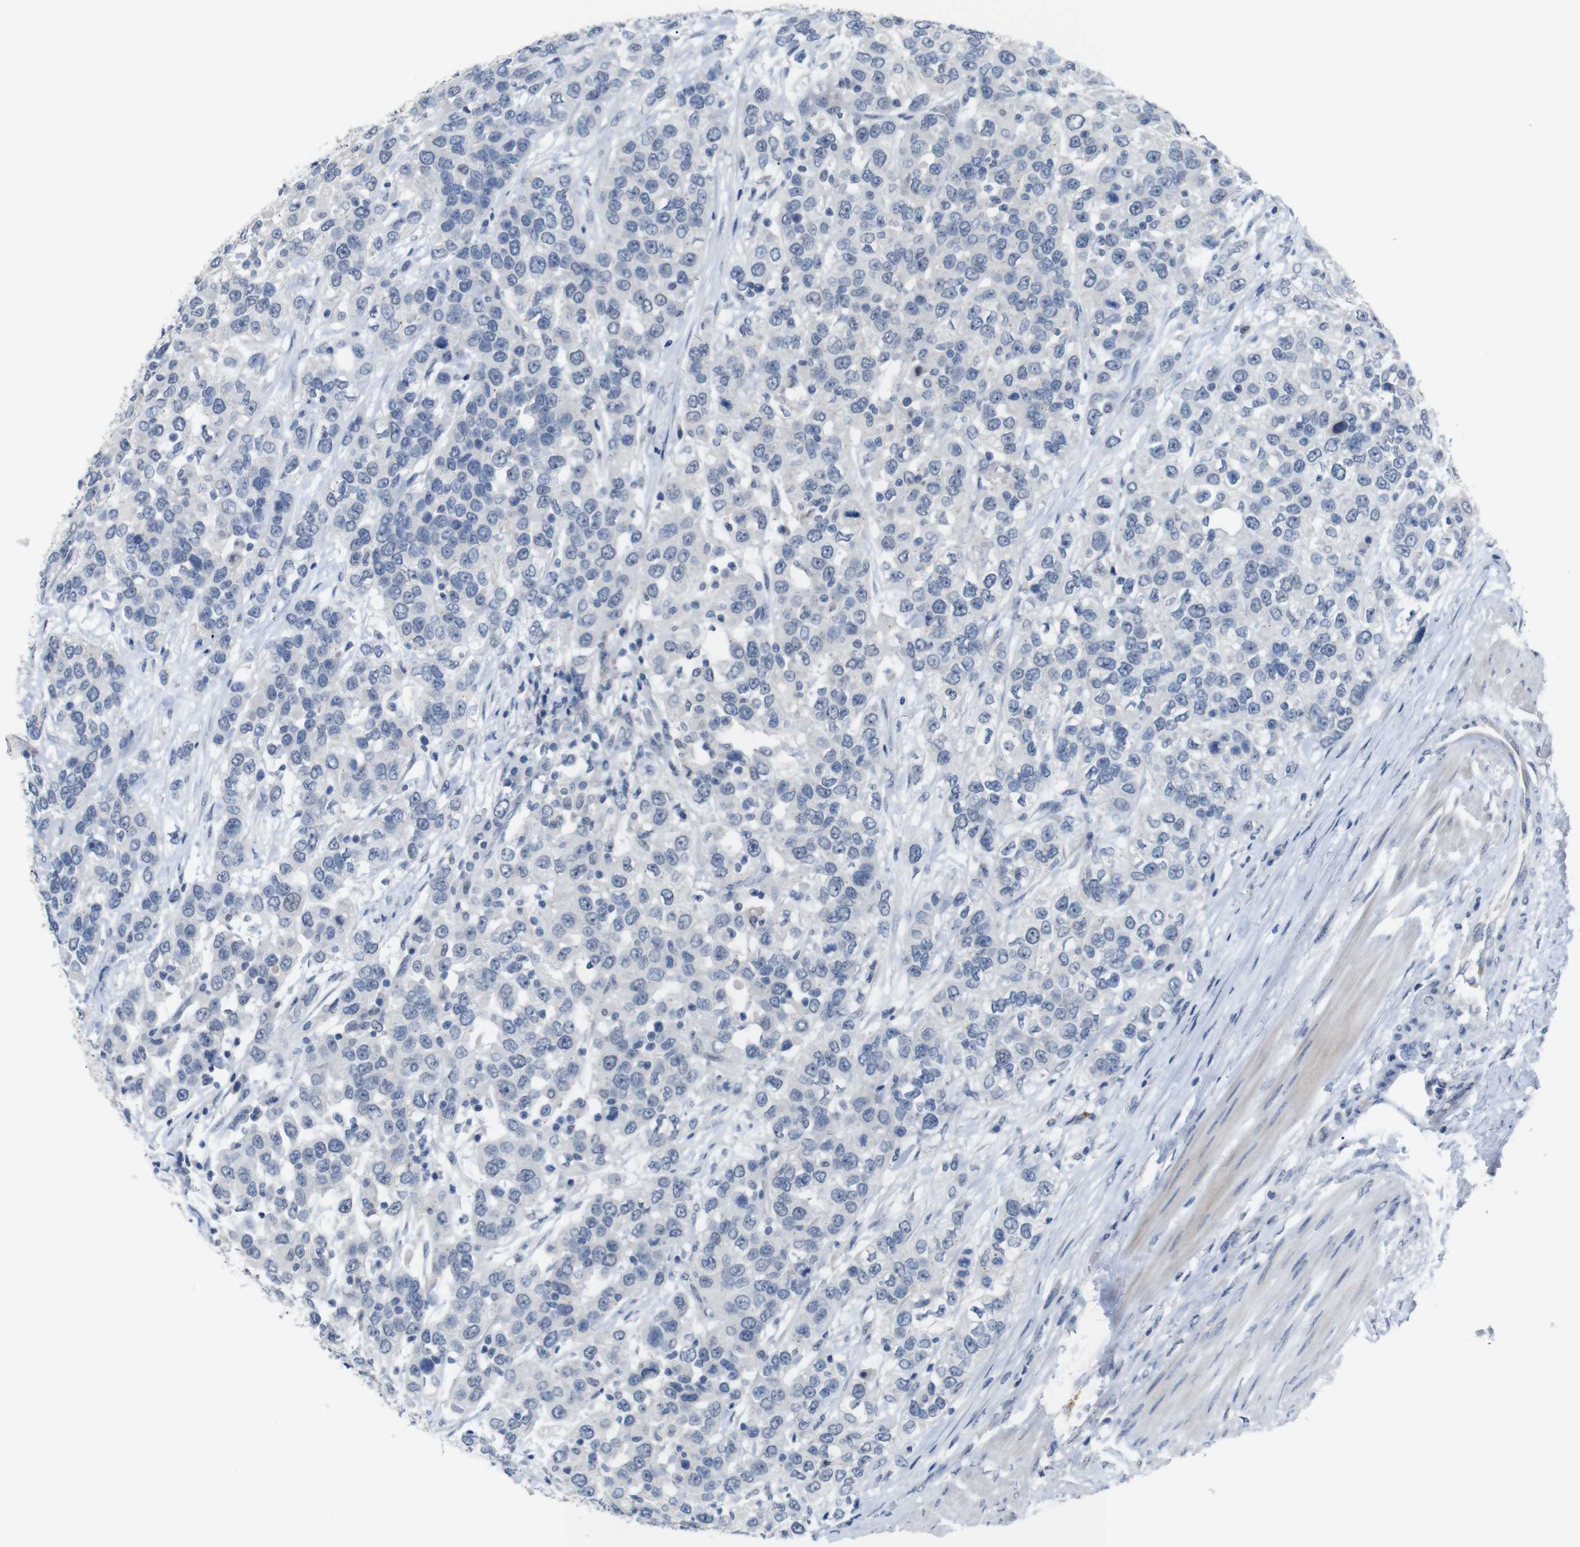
{"staining": {"intensity": "negative", "quantity": "none", "location": "none"}, "tissue": "urothelial cancer", "cell_type": "Tumor cells", "image_type": "cancer", "snomed": [{"axis": "morphology", "description": "Urothelial carcinoma, High grade"}, {"axis": "topography", "description": "Urinary bladder"}], "caption": "This image is of urothelial cancer stained with IHC to label a protein in brown with the nuclei are counter-stained blue. There is no expression in tumor cells.", "gene": "CHRM5", "patient": {"sex": "female", "age": 80}}